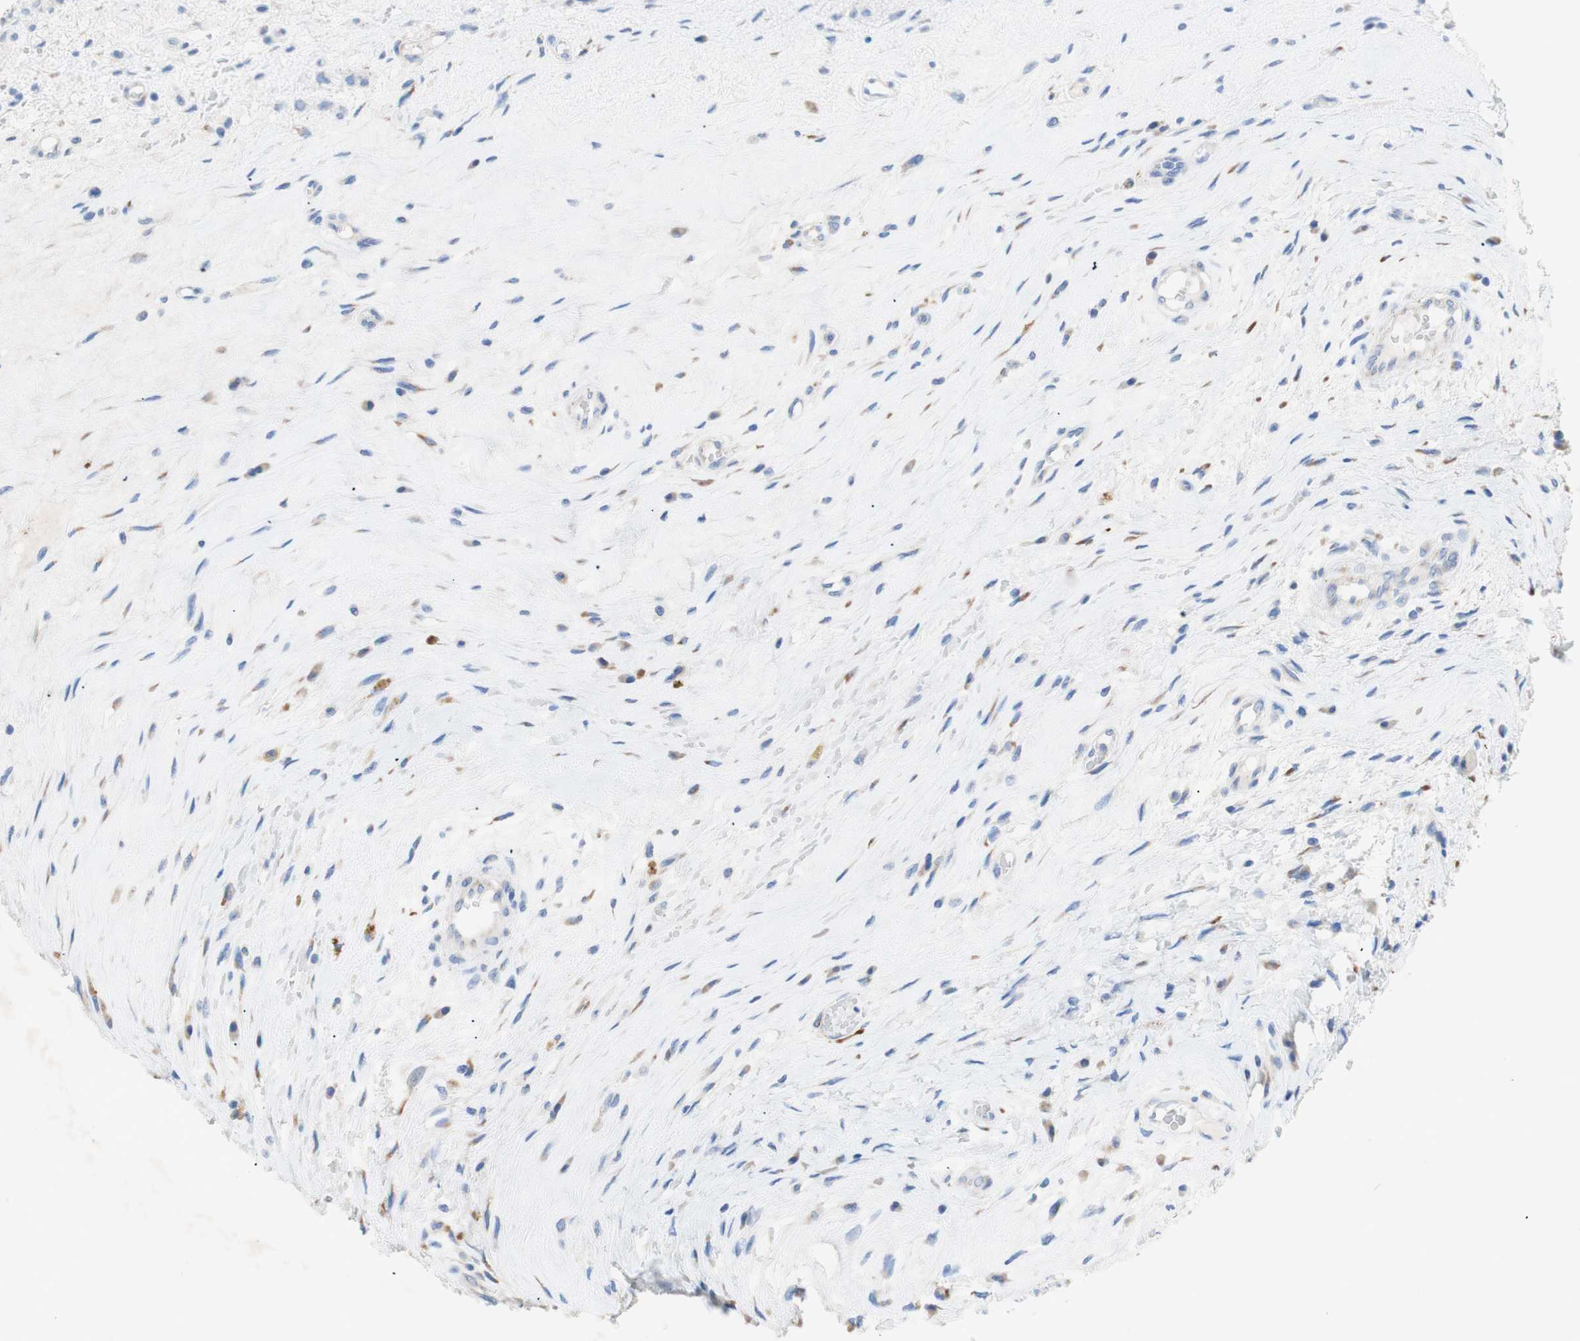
{"staining": {"intensity": "moderate", "quantity": "<25%", "location": "cytoplasmic/membranous"}, "tissue": "testis cancer", "cell_type": "Tumor cells", "image_type": "cancer", "snomed": [{"axis": "morphology", "description": "Carcinoma, Embryonal, NOS"}, {"axis": "topography", "description": "Testis"}], "caption": "DAB immunohistochemical staining of testis embryonal carcinoma displays moderate cytoplasmic/membranous protein staining in approximately <25% of tumor cells.", "gene": "TMIGD2", "patient": {"sex": "male", "age": 26}}